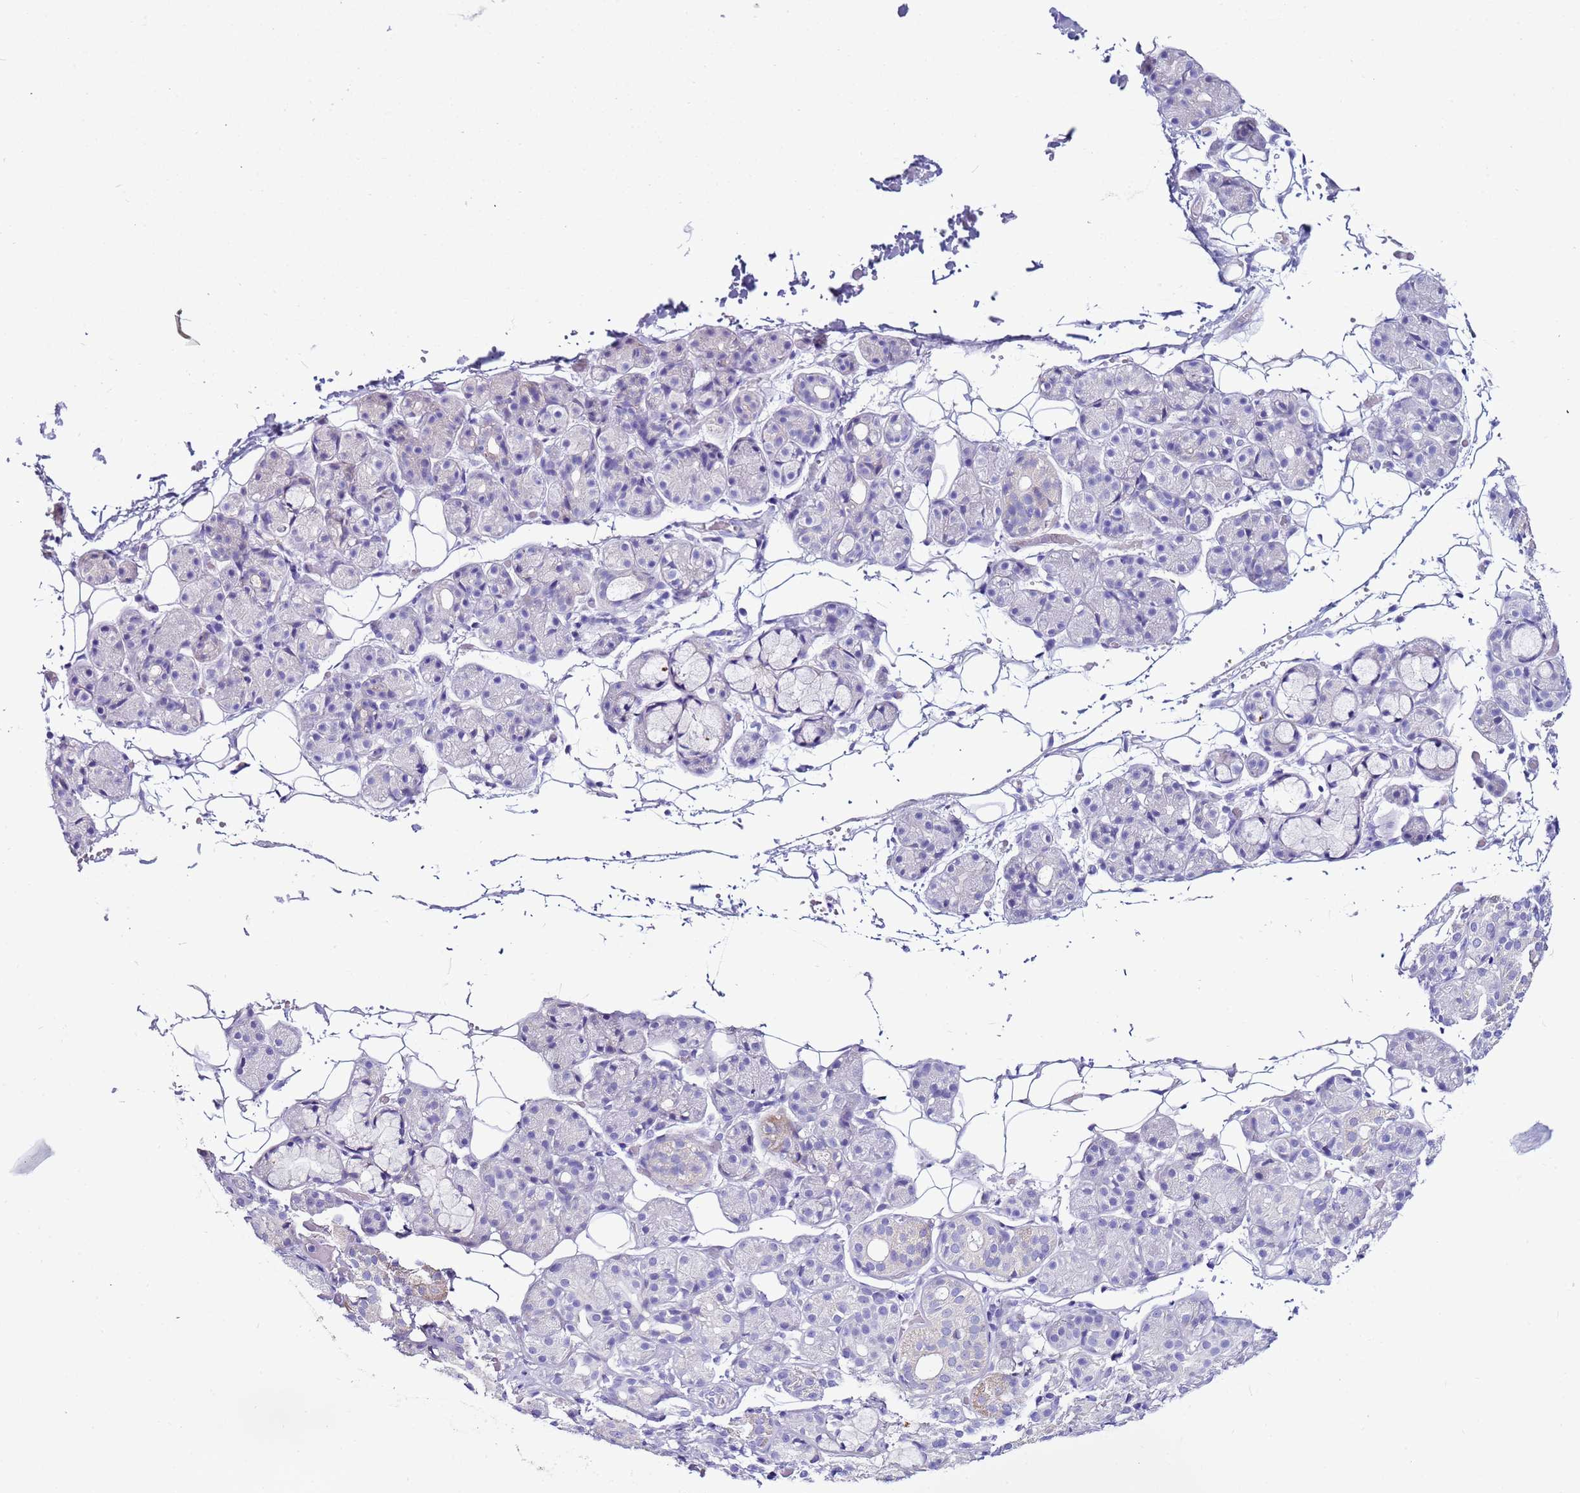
{"staining": {"intensity": "weak", "quantity": "<25%", "location": "cytoplasmic/membranous"}, "tissue": "salivary gland", "cell_type": "Glandular cells", "image_type": "normal", "snomed": [{"axis": "morphology", "description": "Normal tissue, NOS"}, {"axis": "topography", "description": "Salivary gland"}], "caption": "Glandular cells are negative for protein expression in benign human salivary gland. (Stains: DAB immunohistochemistry with hematoxylin counter stain, Microscopy: brightfield microscopy at high magnification).", "gene": "MYBPC3", "patient": {"sex": "male", "age": 63}}